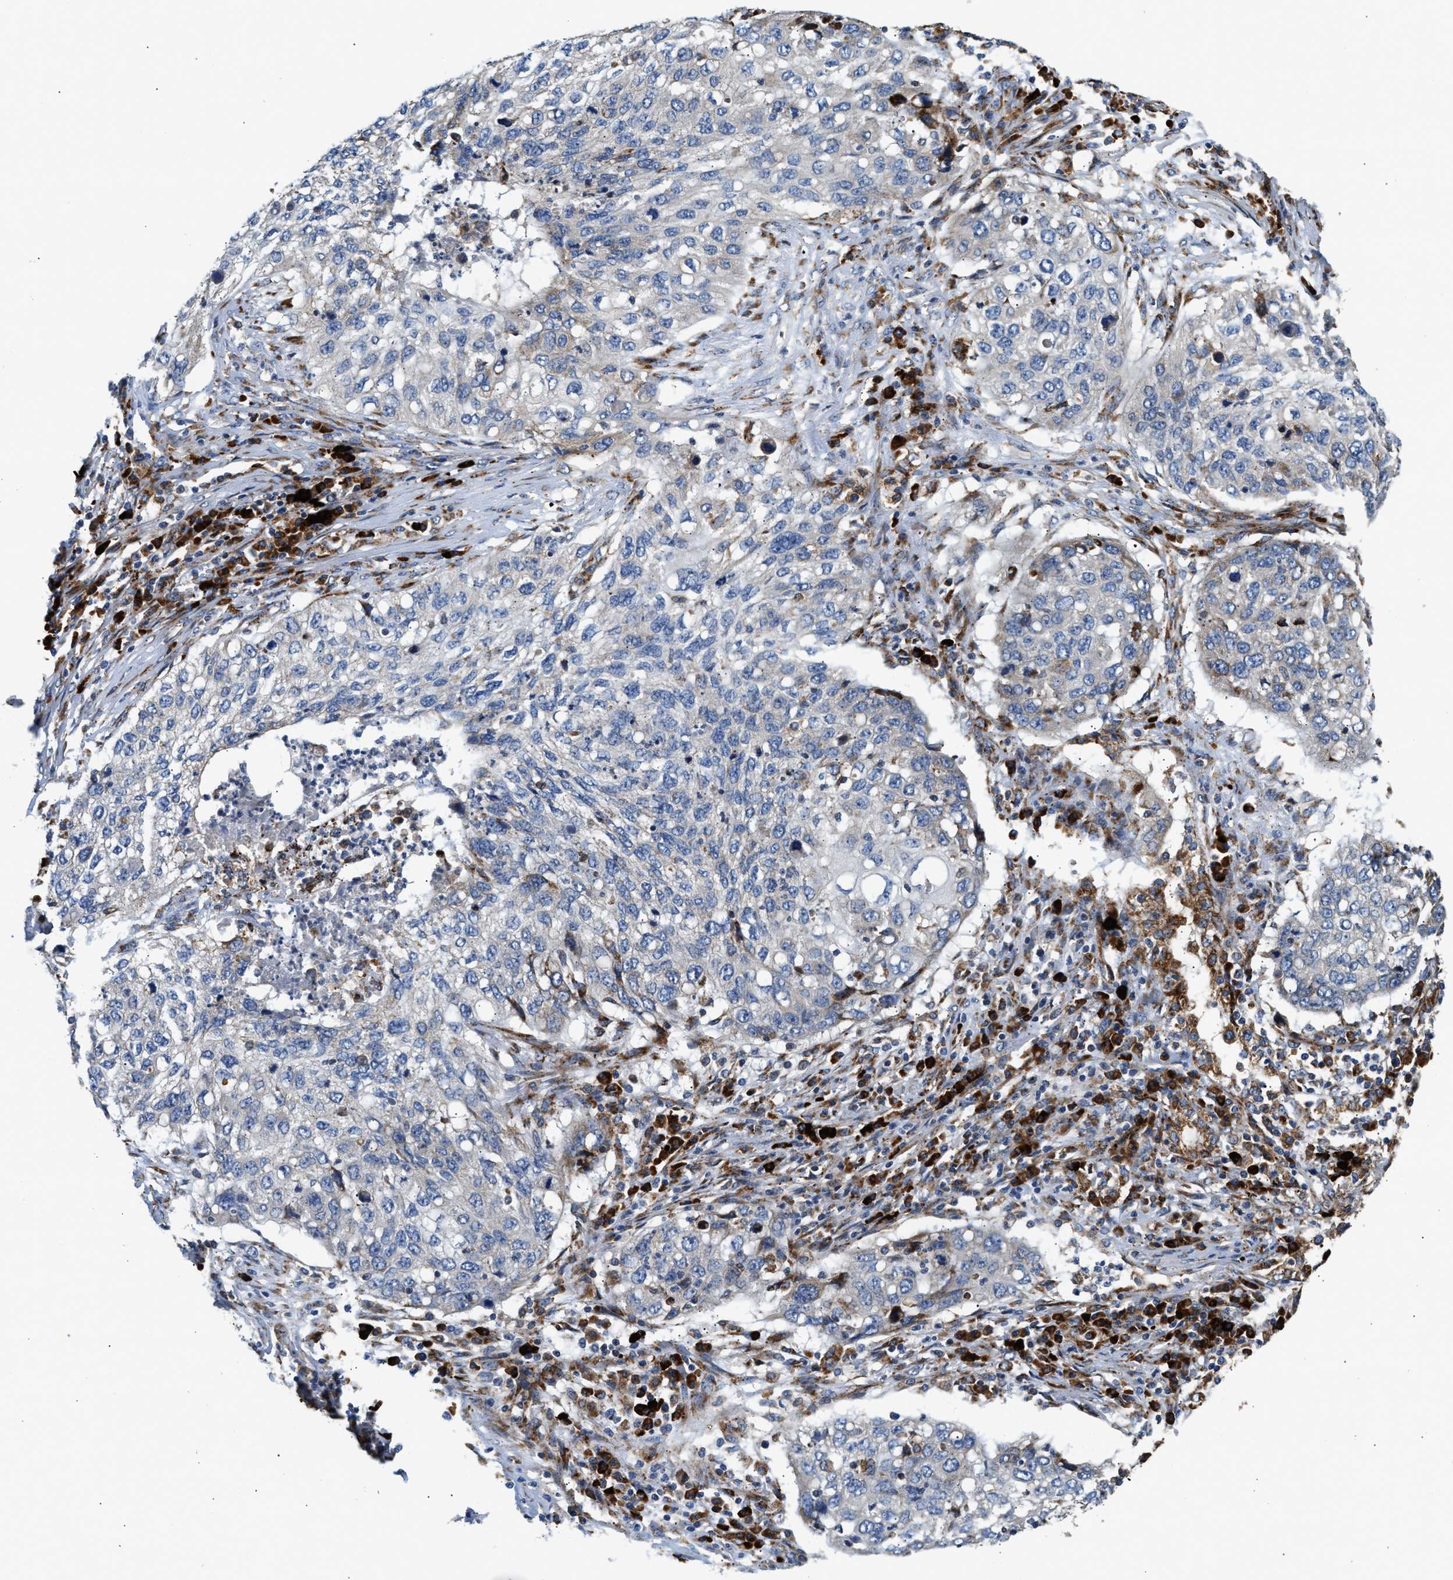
{"staining": {"intensity": "negative", "quantity": "none", "location": "none"}, "tissue": "lung cancer", "cell_type": "Tumor cells", "image_type": "cancer", "snomed": [{"axis": "morphology", "description": "Squamous cell carcinoma, NOS"}, {"axis": "topography", "description": "Lung"}], "caption": "IHC of human lung cancer (squamous cell carcinoma) shows no staining in tumor cells.", "gene": "AMZ1", "patient": {"sex": "female", "age": 63}}